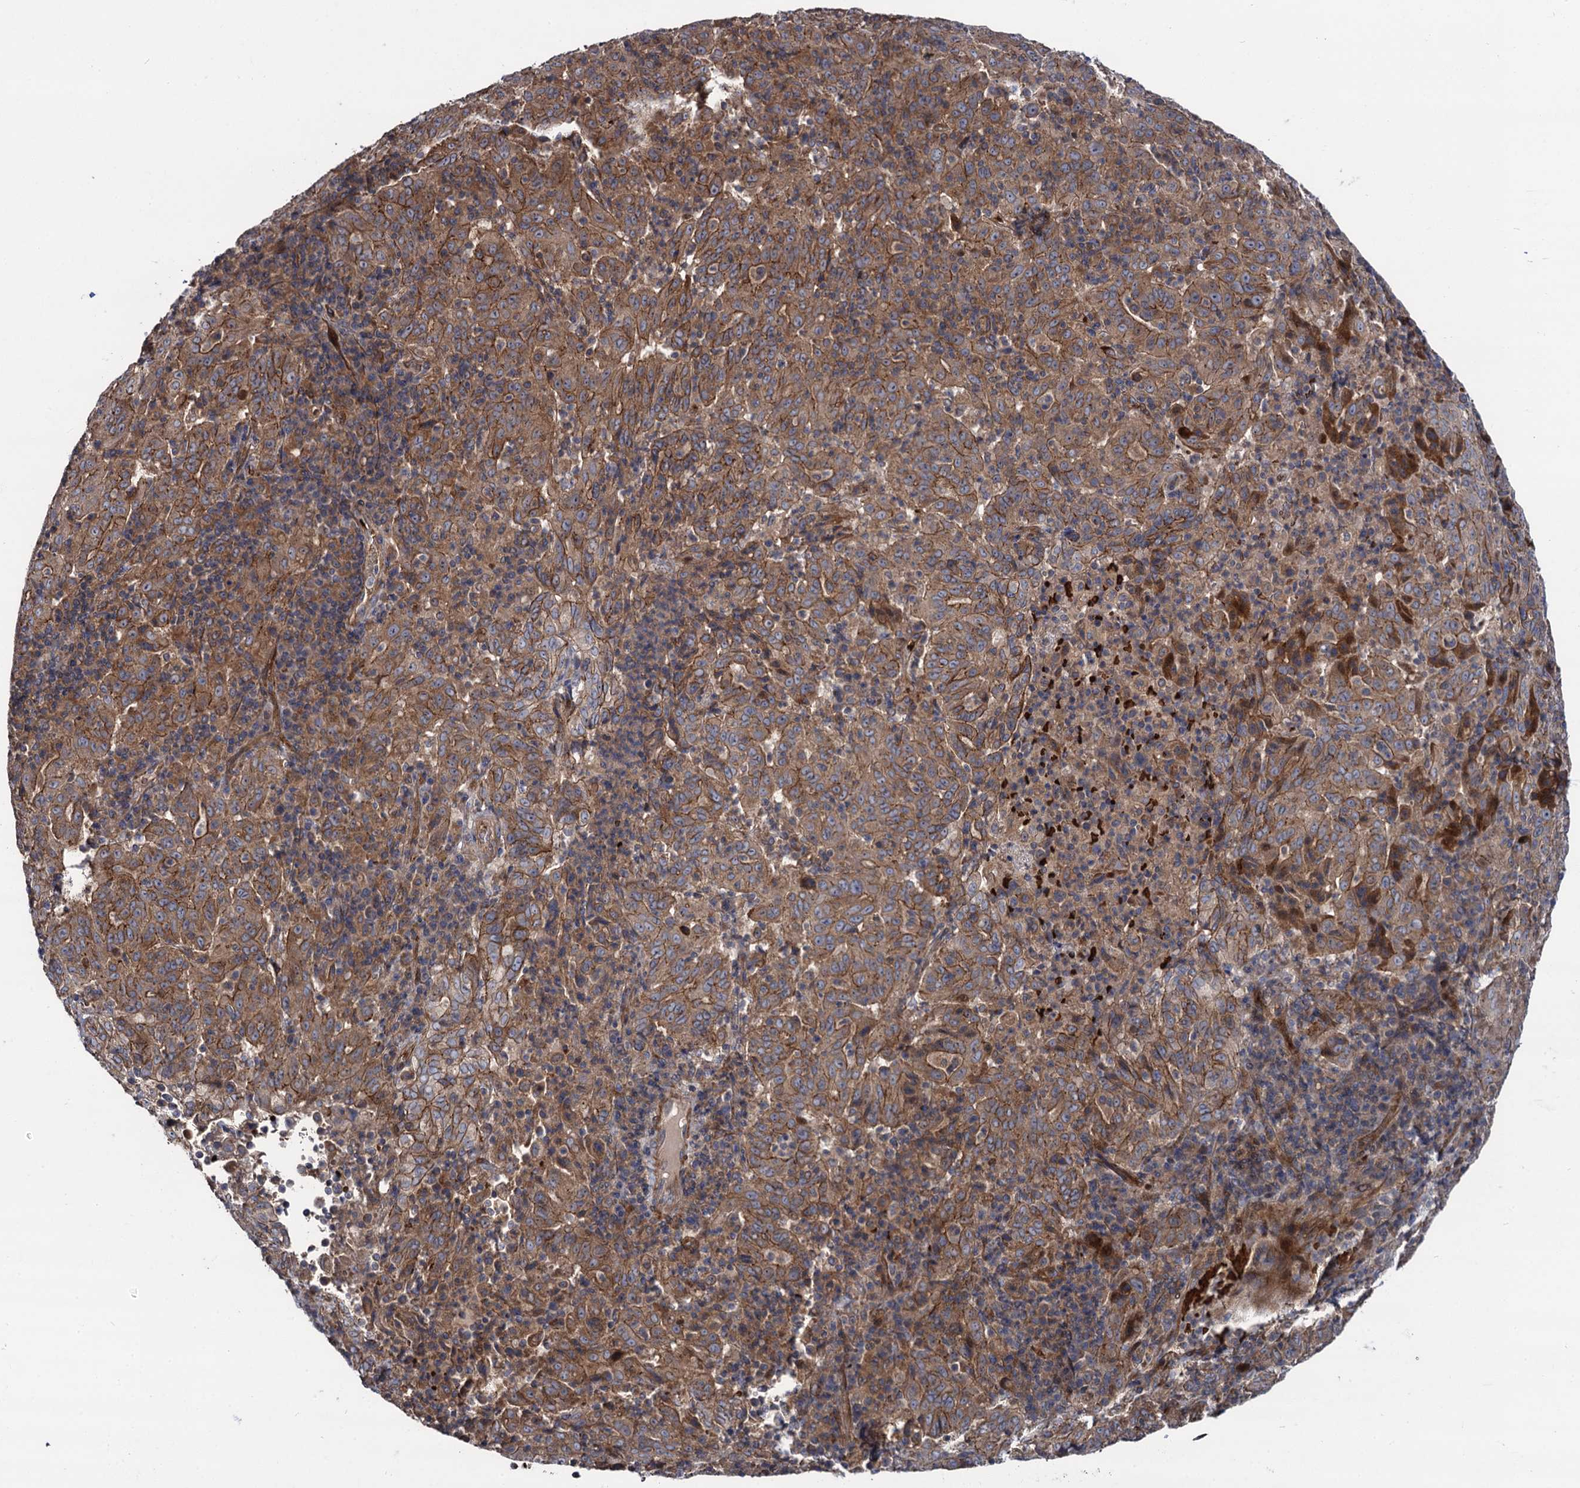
{"staining": {"intensity": "moderate", "quantity": ">75%", "location": "cytoplasmic/membranous"}, "tissue": "pancreatic cancer", "cell_type": "Tumor cells", "image_type": "cancer", "snomed": [{"axis": "morphology", "description": "Adenocarcinoma, NOS"}, {"axis": "topography", "description": "Pancreas"}], "caption": "The photomicrograph displays immunohistochemical staining of pancreatic adenocarcinoma. There is moderate cytoplasmic/membranous positivity is seen in approximately >75% of tumor cells.", "gene": "KXD1", "patient": {"sex": "male", "age": 63}}